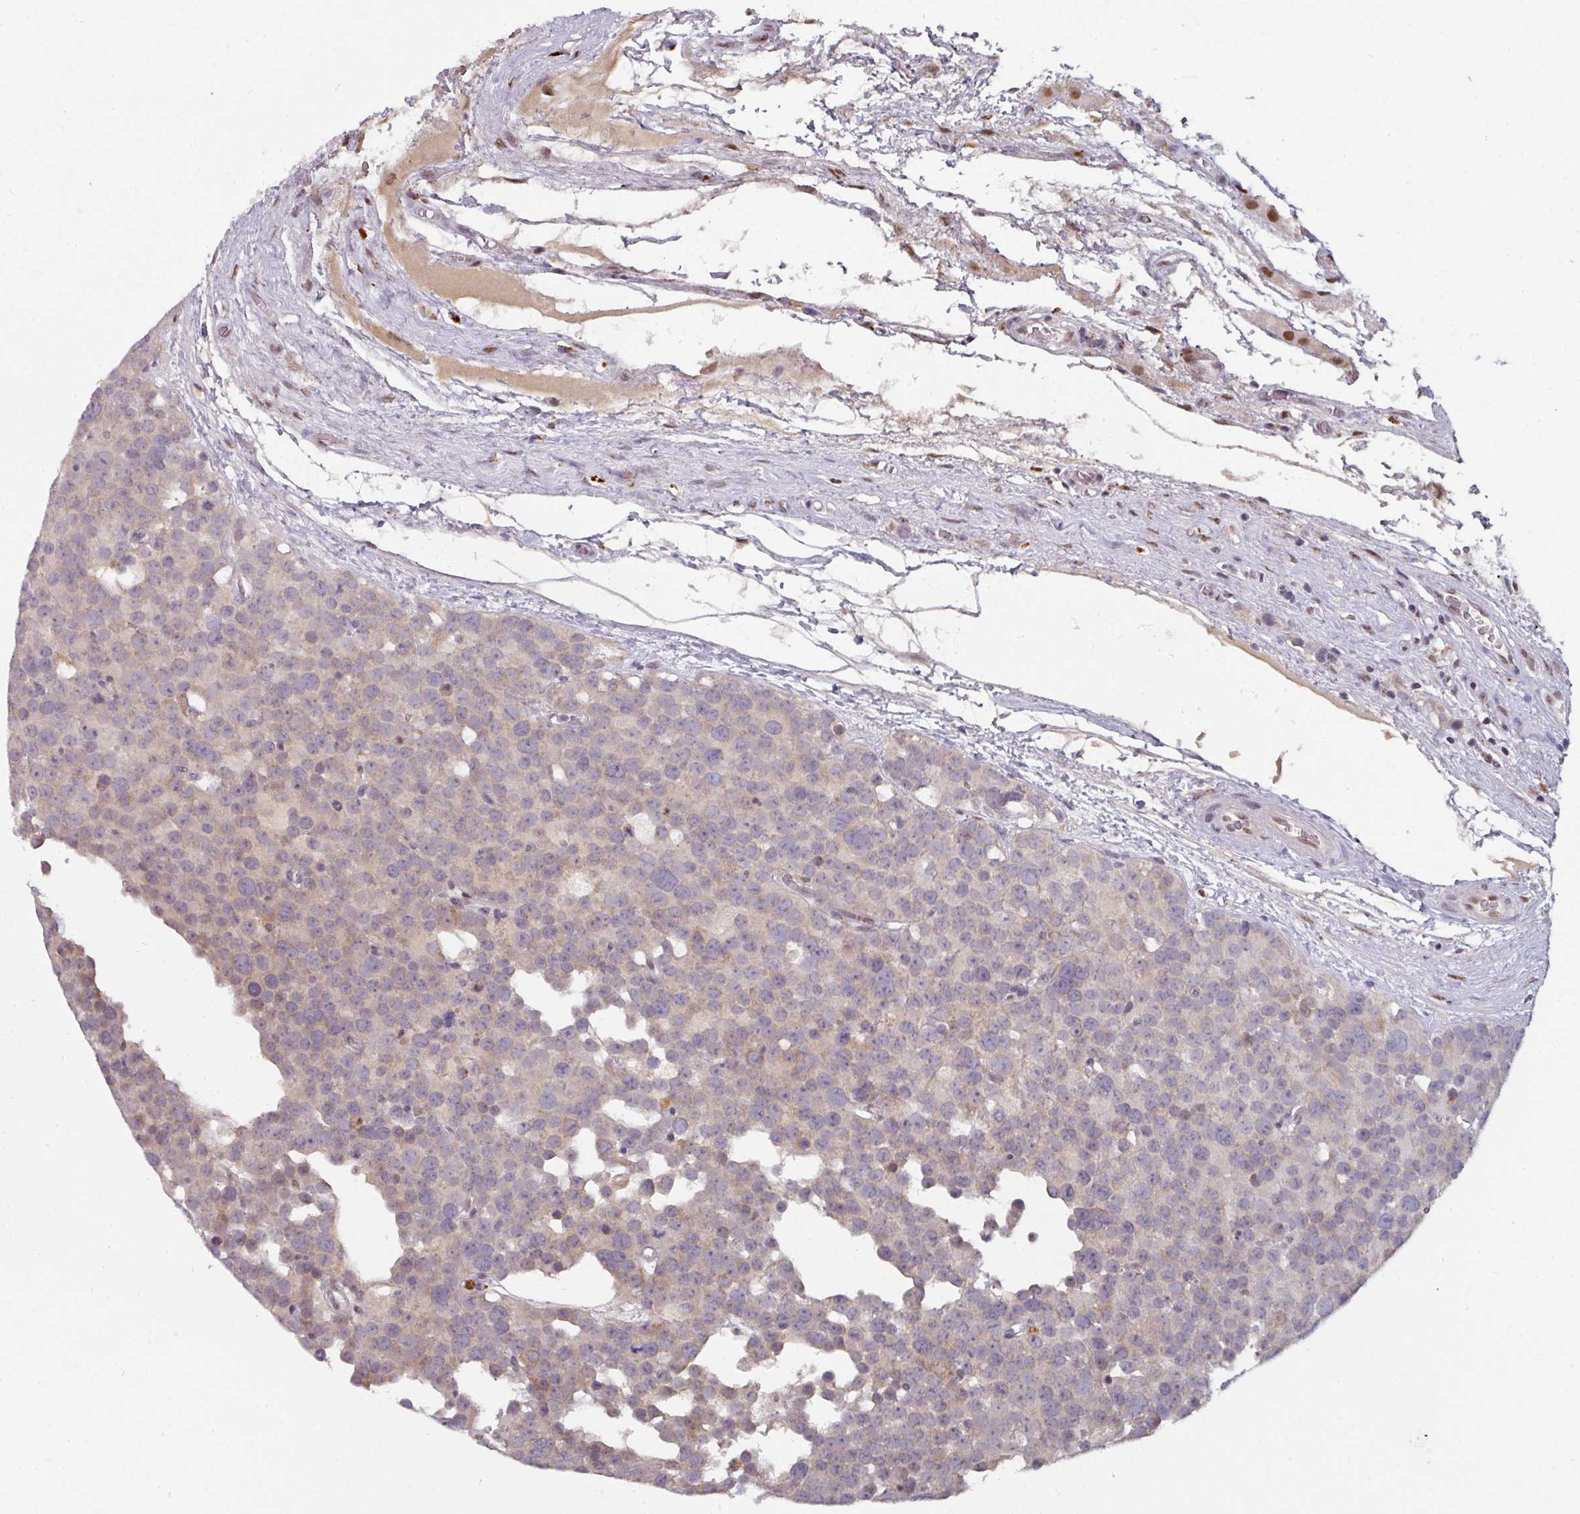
{"staining": {"intensity": "weak", "quantity": "<25%", "location": "cytoplasmic/membranous"}, "tissue": "testis cancer", "cell_type": "Tumor cells", "image_type": "cancer", "snomed": [{"axis": "morphology", "description": "Seminoma, NOS"}, {"axis": "topography", "description": "Testis"}], "caption": "A high-resolution photomicrograph shows immunohistochemistry (IHC) staining of seminoma (testis), which exhibits no significant staining in tumor cells.", "gene": "SWSAP1", "patient": {"sex": "male", "age": 71}}